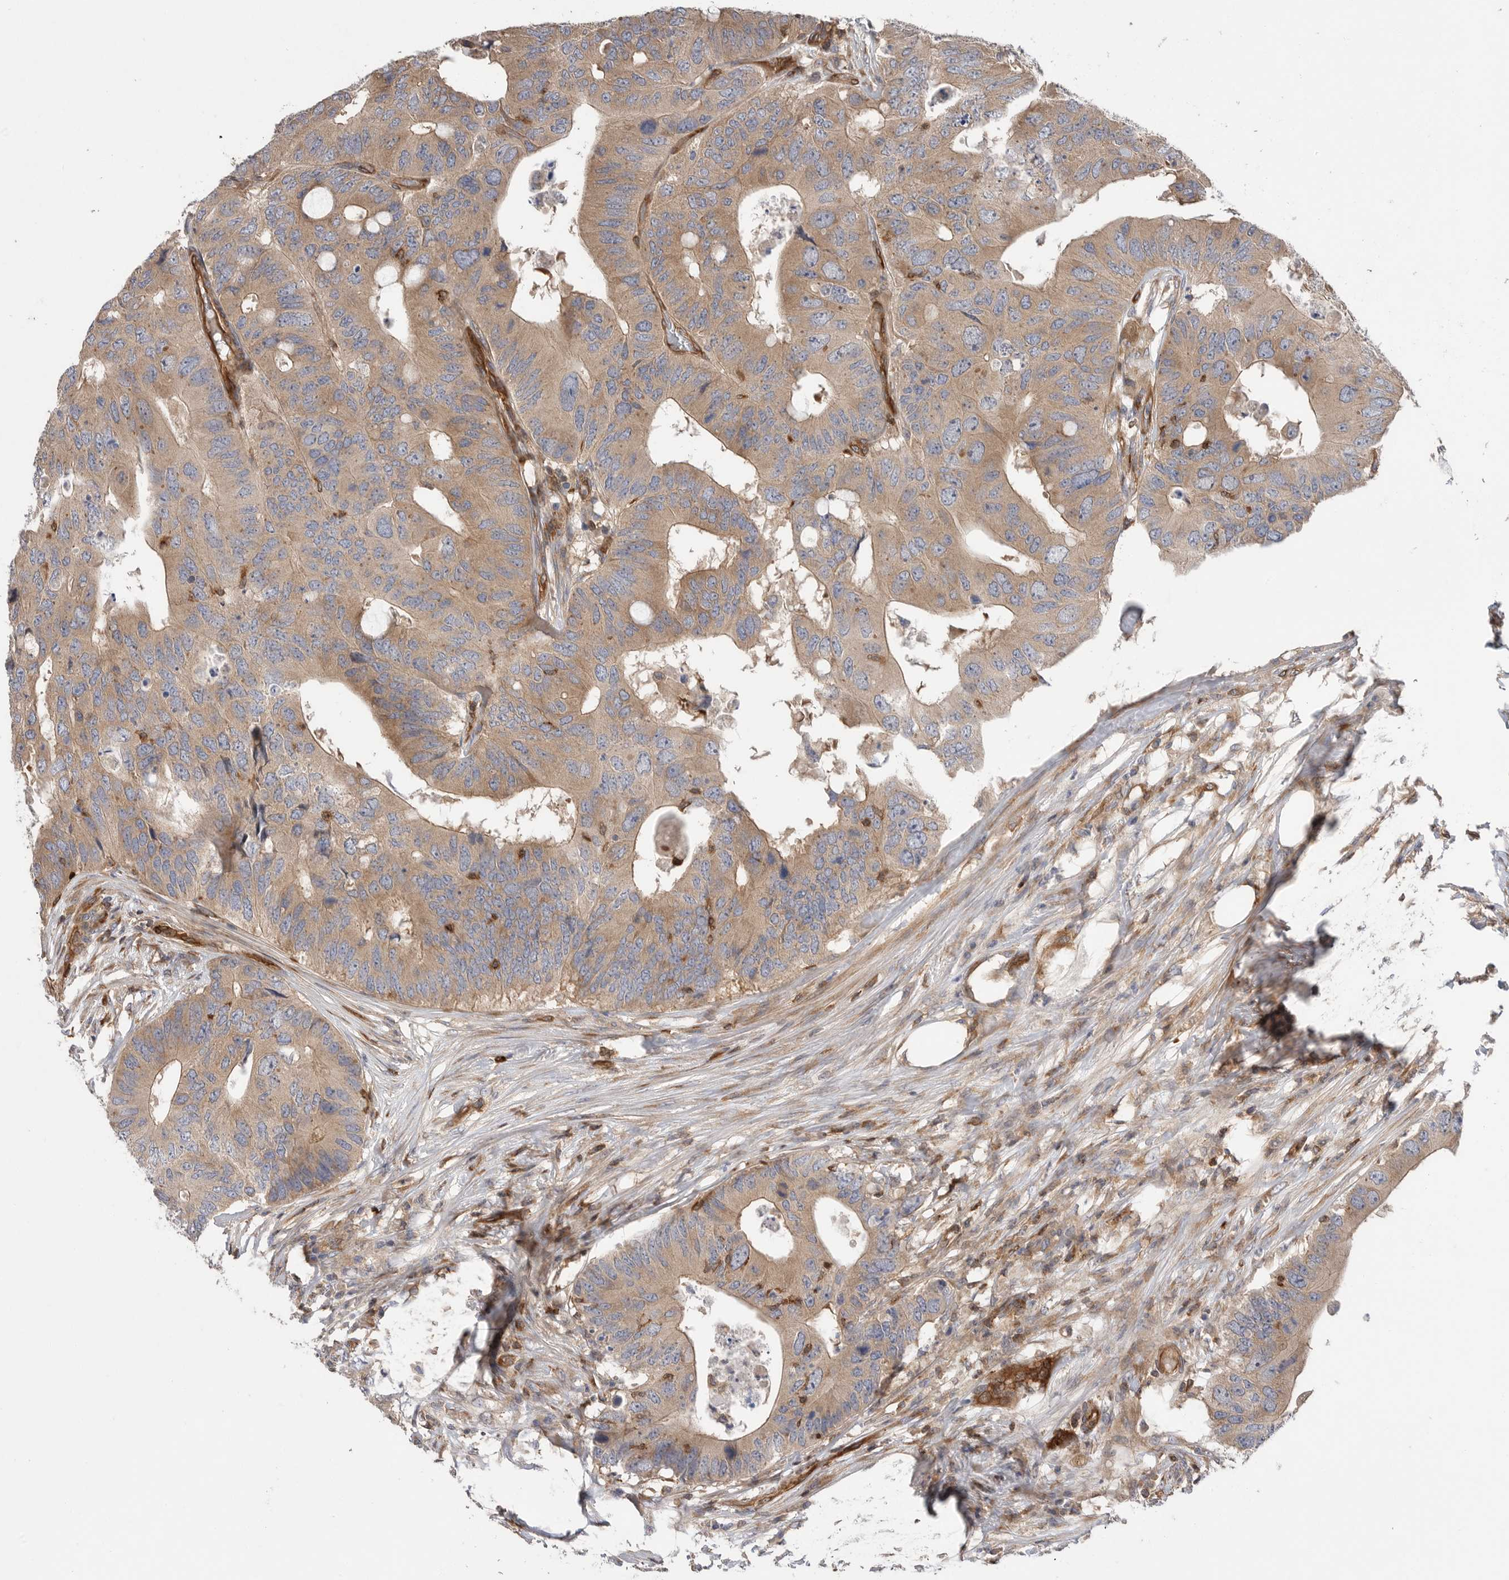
{"staining": {"intensity": "moderate", "quantity": ">75%", "location": "cytoplasmic/membranous"}, "tissue": "colorectal cancer", "cell_type": "Tumor cells", "image_type": "cancer", "snomed": [{"axis": "morphology", "description": "Adenocarcinoma, NOS"}, {"axis": "topography", "description": "Colon"}], "caption": "Moderate cytoplasmic/membranous expression for a protein is identified in approximately >75% of tumor cells of adenocarcinoma (colorectal) using immunohistochemistry (IHC).", "gene": "PRKCH", "patient": {"sex": "male", "age": 71}}